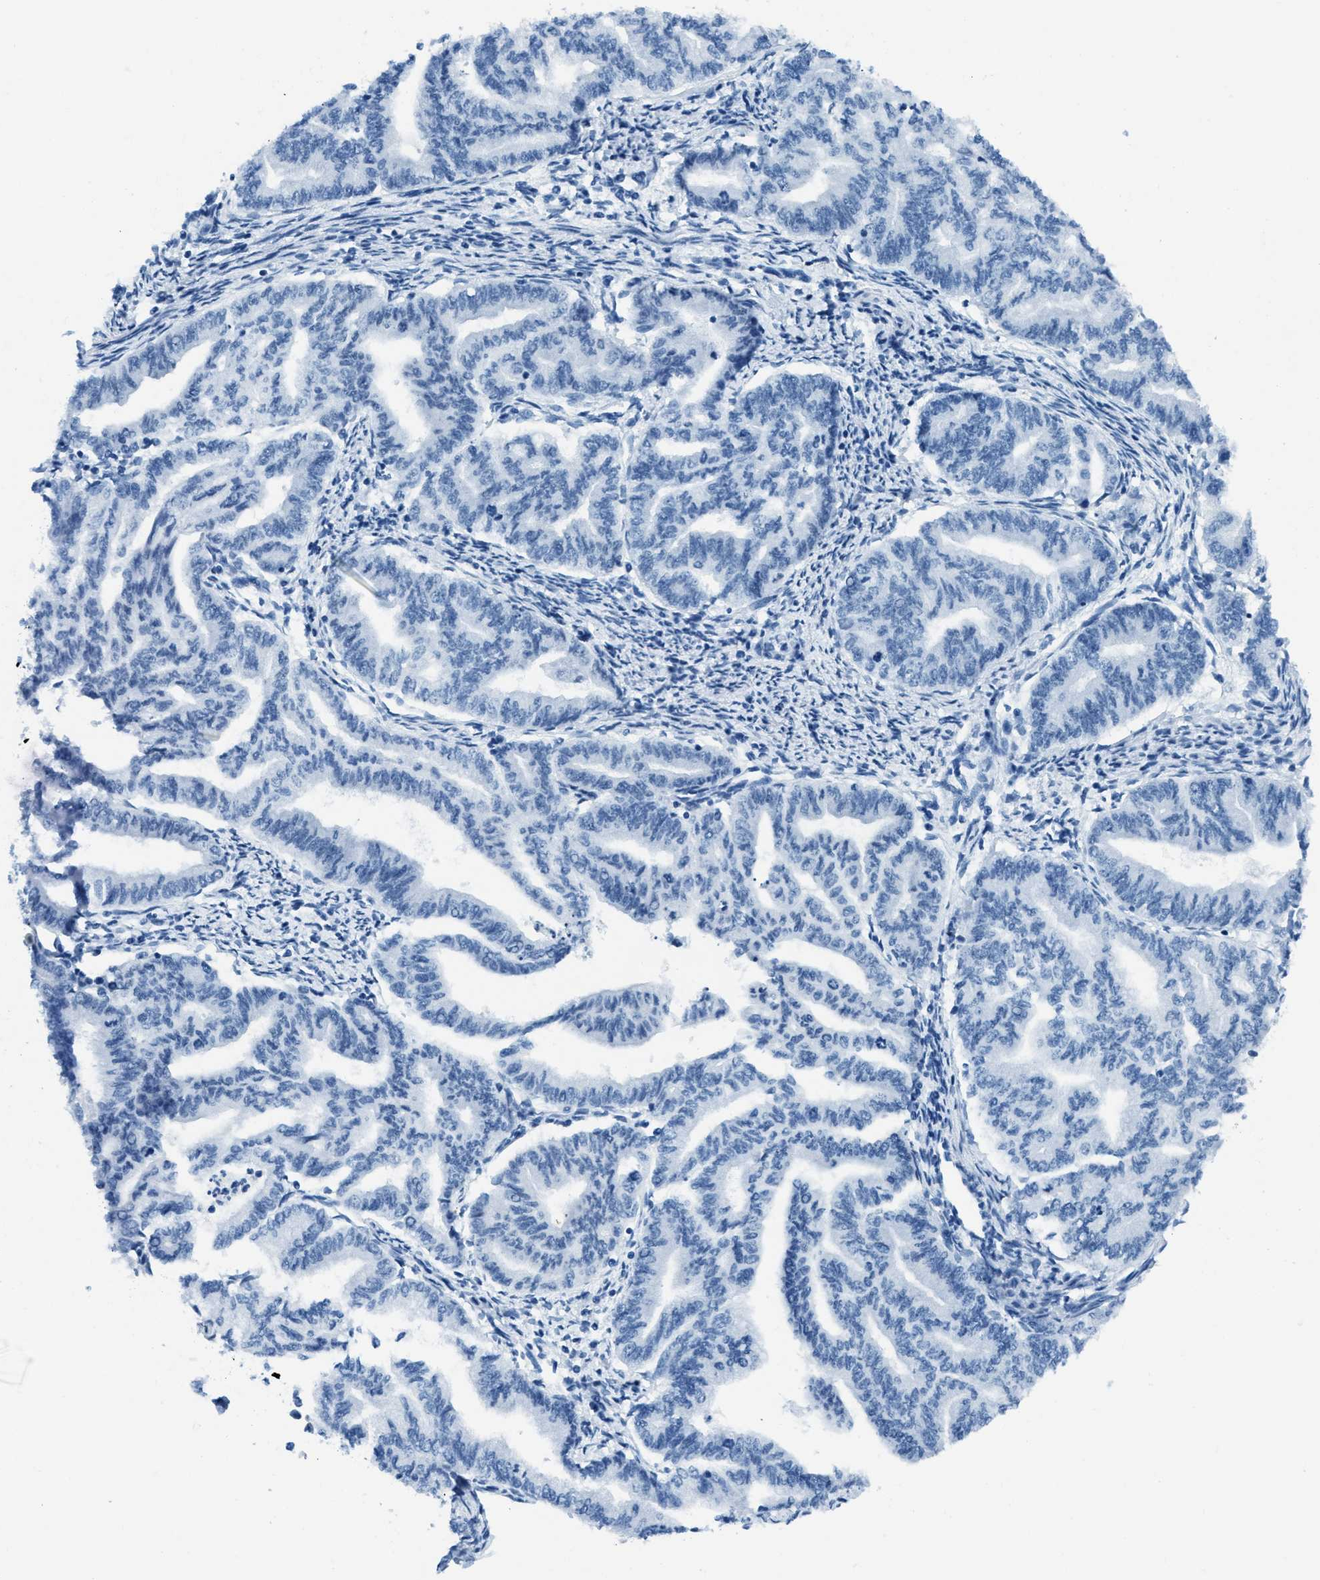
{"staining": {"intensity": "negative", "quantity": "none", "location": "none"}, "tissue": "endometrial cancer", "cell_type": "Tumor cells", "image_type": "cancer", "snomed": [{"axis": "morphology", "description": "Adenocarcinoma, NOS"}, {"axis": "topography", "description": "Endometrium"}], "caption": "Immunohistochemistry (IHC) micrograph of neoplastic tissue: endometrial cancer stained with DAB (3,3'-diaminobenzidine) demonstrates no significant protein staining in tumor cells.", "gene": "PLA2G2A", "patient": {"sex": "female", "age": 79}}